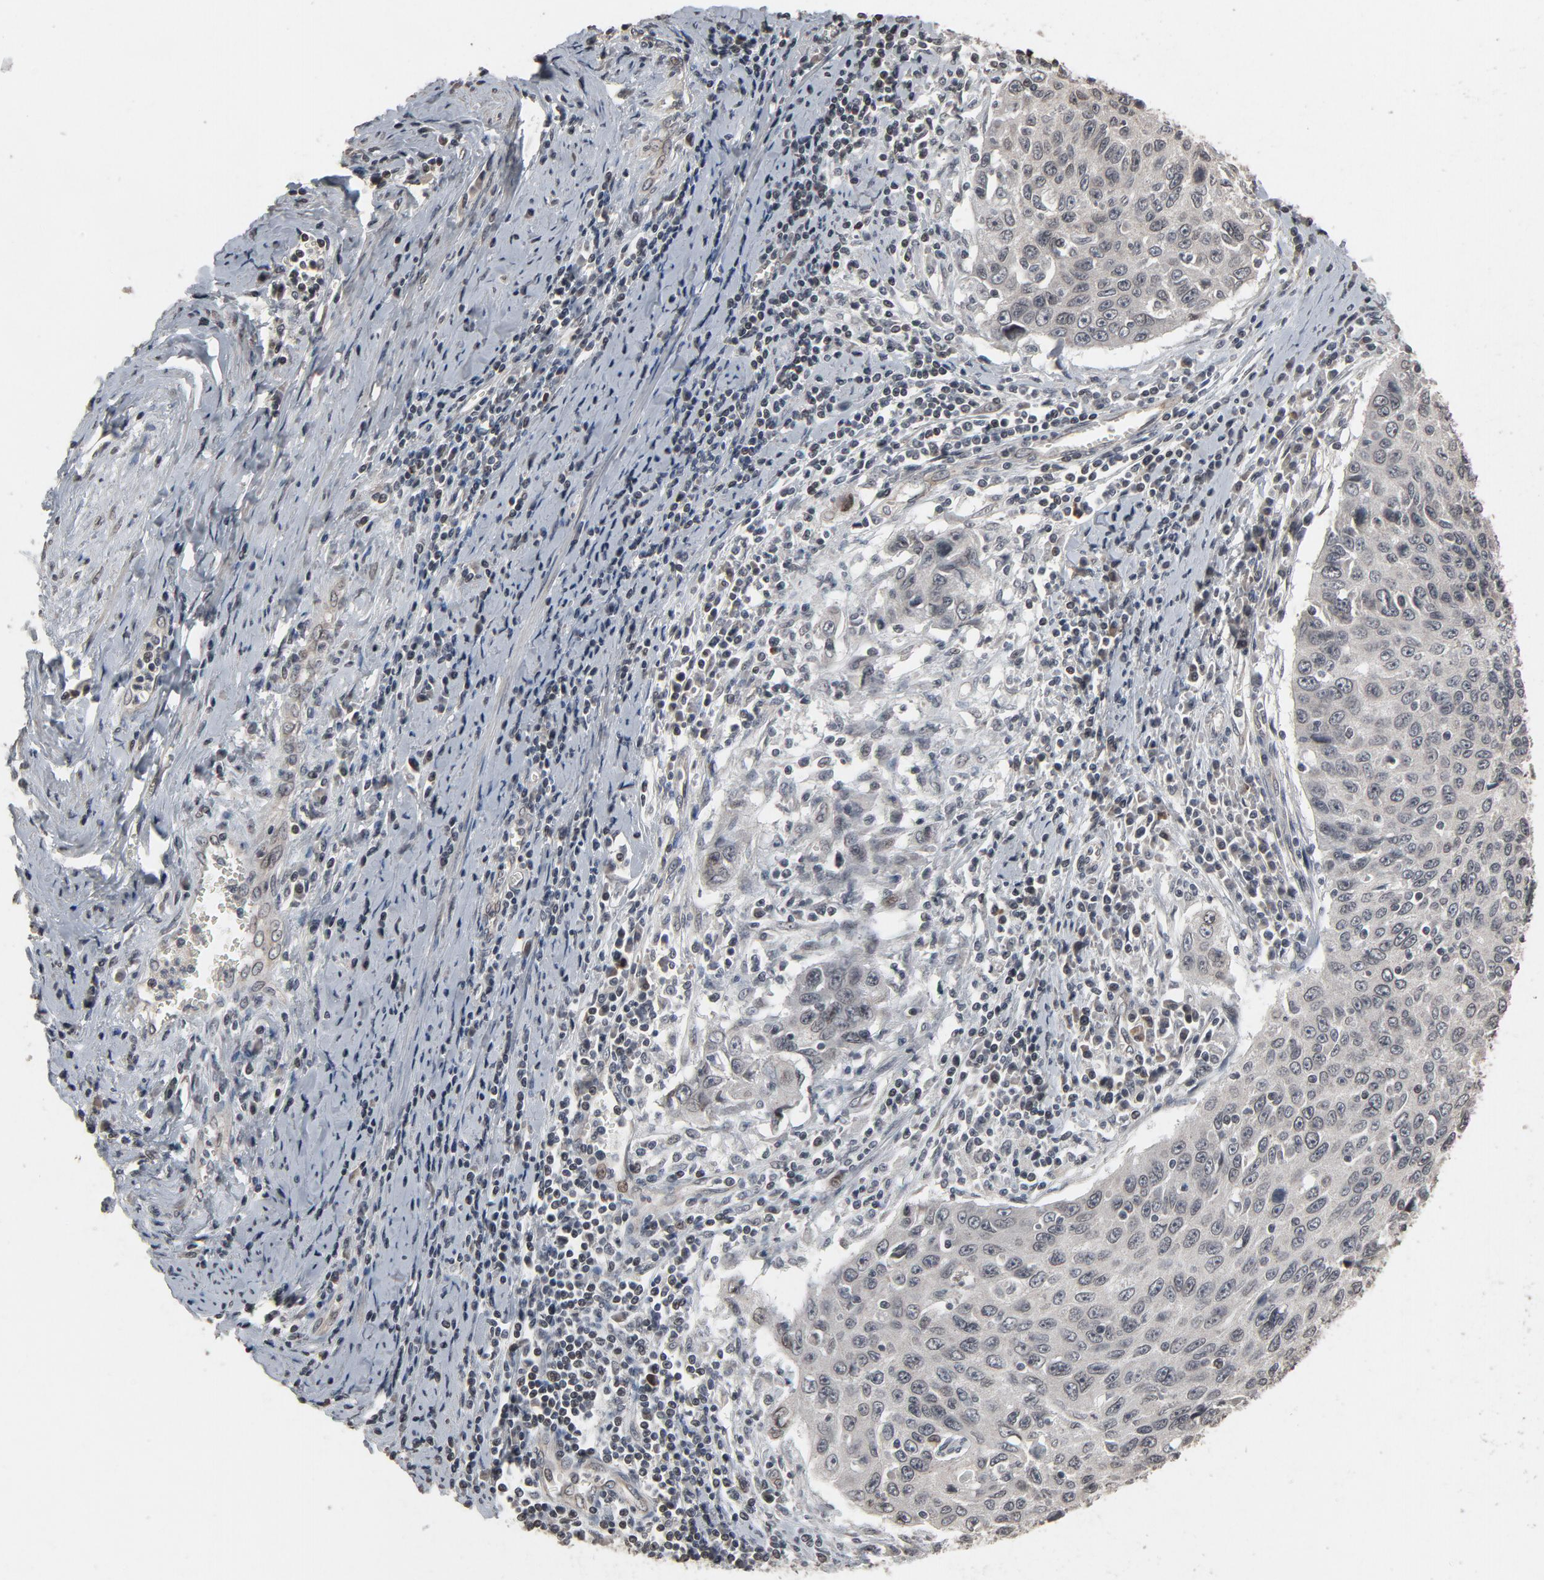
{"staining": {"intensity": "weak", "quantity": "<25%", "location": "nuclear"}, "tissue": "cervical cancer", "cell_type": "Tumor cells", "image_type": "cancer", "snomed": [{"axis": "morphology", "description": "Squamous cell carcinoma, NOS"}, {"axis": "topography", "description": "Cervix"}], "caption": "The histopathology image exhibits no staining of tumor cells in squamous cell carcinoma (cervical).", "gene": "POM121", "patient": {"sex": "female", "age": 53}}